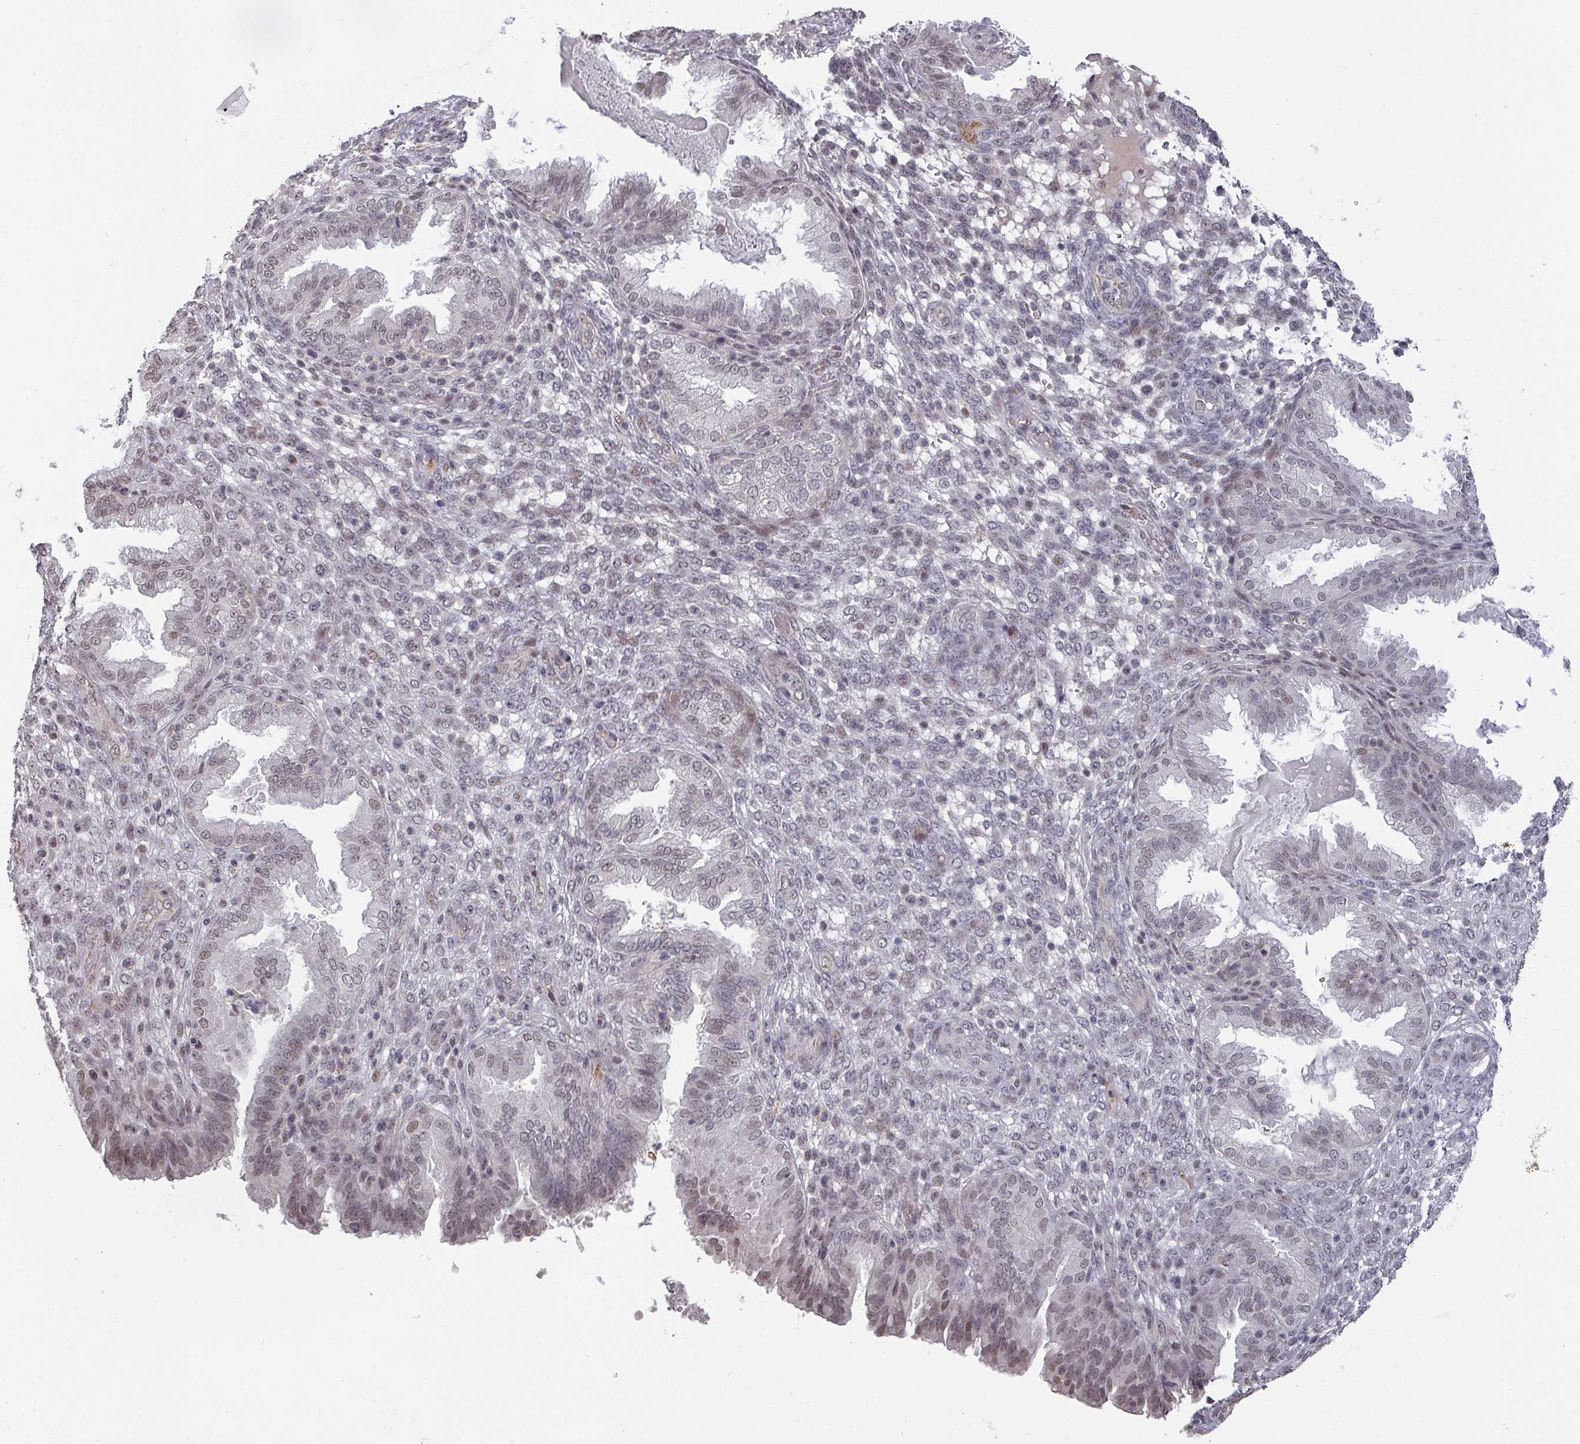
{"staining": {"intensity": "negative", "quantity": "none", "location": "none"}, "tissue": "endometrium", "cell_type": "Cells in endometrial stroma", "image_type": "normal", "snomed": [{"axis": "morphology", "description": "Normal tissue, NOS"}, {"axis": "topography", "description": "Endometrium"}], "caption": "Human endometrium stained for a protein using immunohistochemistry reveals no staining in cells in endometrial stroma.", "gene": "ZNF654", "patient": {"sex": "female", "age": 33}}